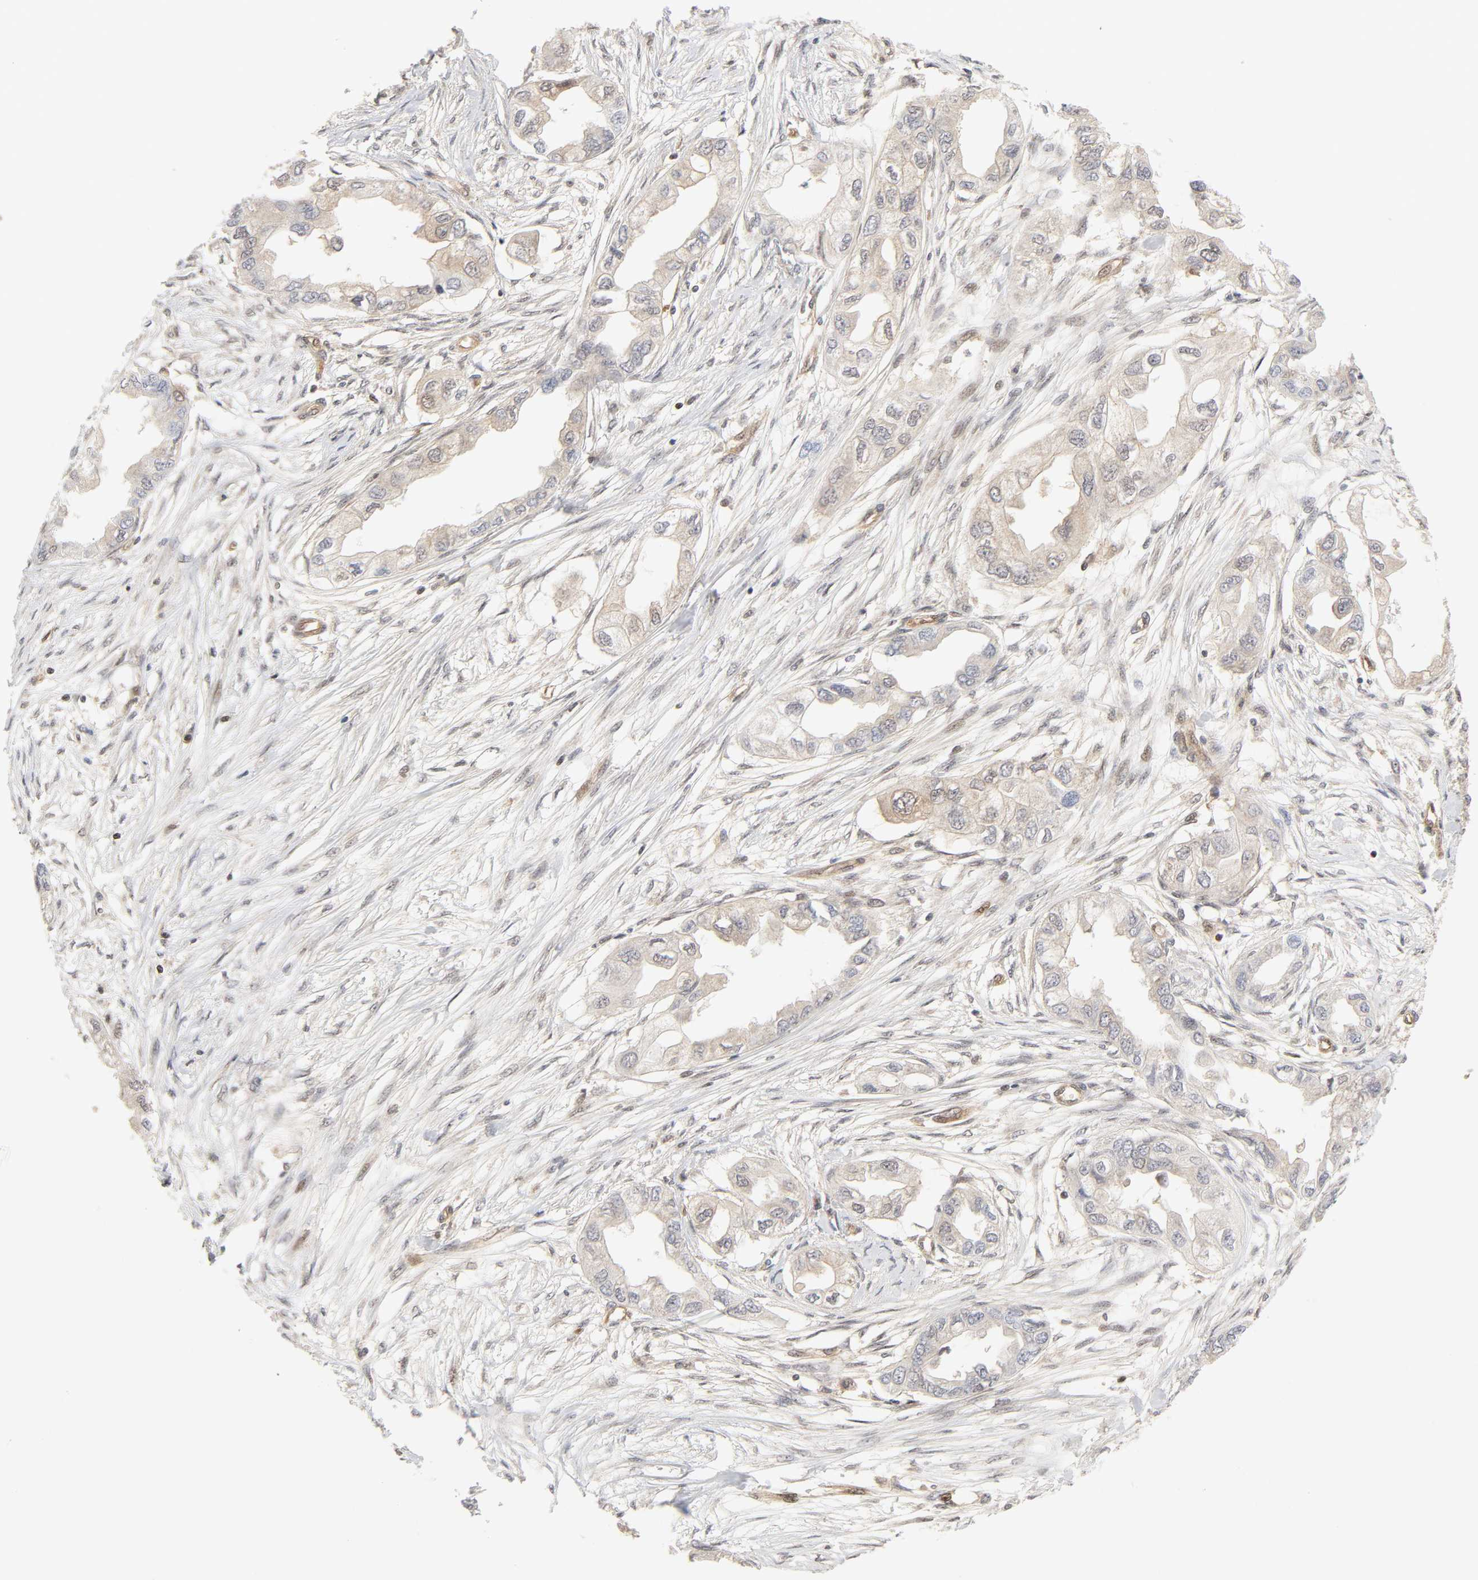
{"staining": {"intensity": "weak", "quantity": ">75%", "location": "cytoplasmic/membranous,nuclear"}, "tissue": "endometrial cancer", "cell_type": "Tumor cells", "image_type": "cancer", "snomed": [{"axis": "morphology", "description": "Adenocarcinoma, NOS"}, {"axis": "topography", "description": "Endometrium"}], "caption": "An image showing weak cytoplasmic/membranous and nuclear positivity in approximately >75% of tumor cells in adenocarcinoma (endometrial), as visualized by brown immunohistochemical staining.", "gene": "CDC37", "patient": {"sex": "female", "age": 67}}